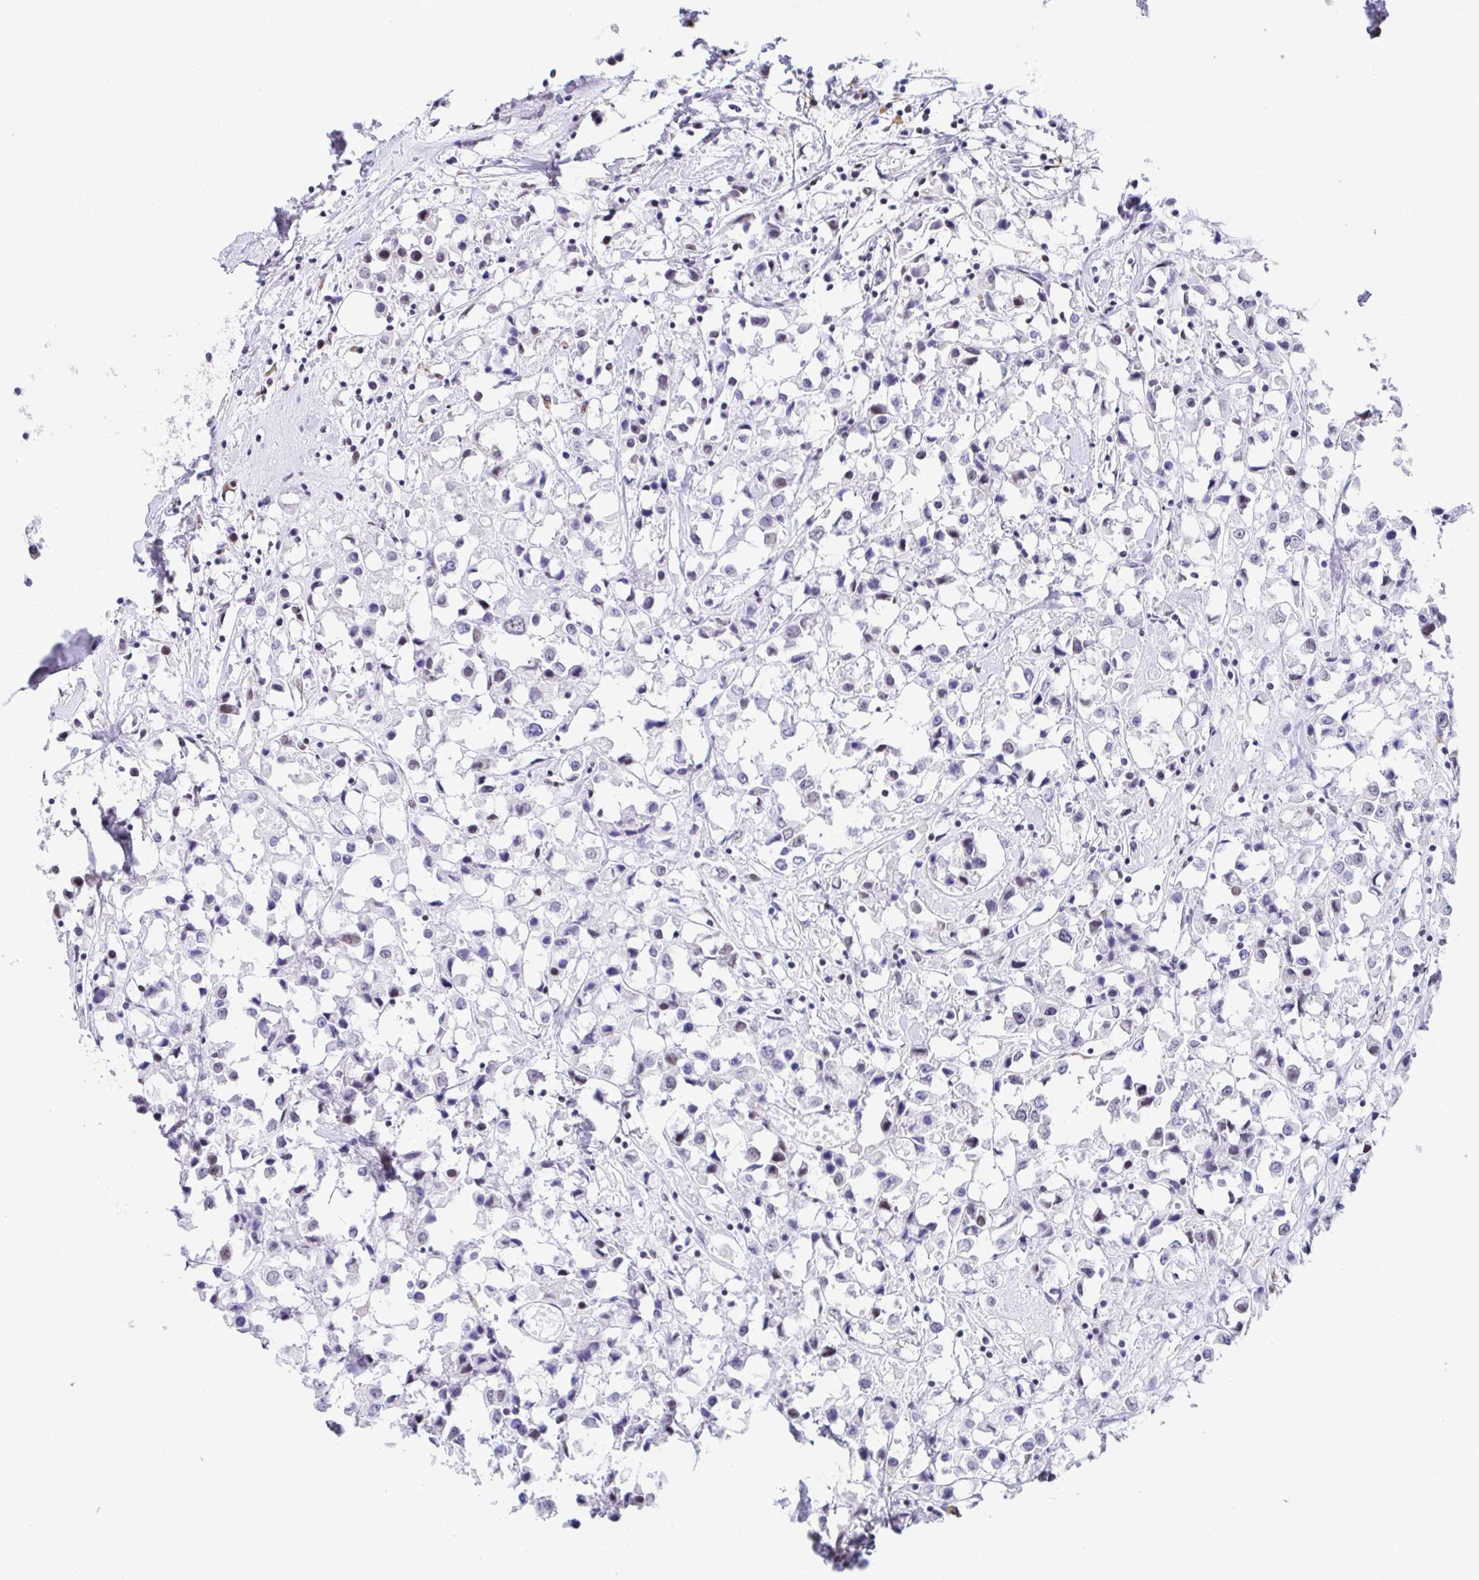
{"staining": {"intensity": "negative", "quantity": "none", "location": "none"}, "tissue": "breast cancer", "cell_type": "Tumor cells", "image_type": "cancer", "snomed": [{"axis": "morphology", "description": "Duct carcinoma"}, {"axis": "topography", "description": "Breast"}], "caption": "Tumor cells are negative for brown protein staining in breast cancer.", "gene": "WDR72", "patient": {"sex": "female", "age": 61}}